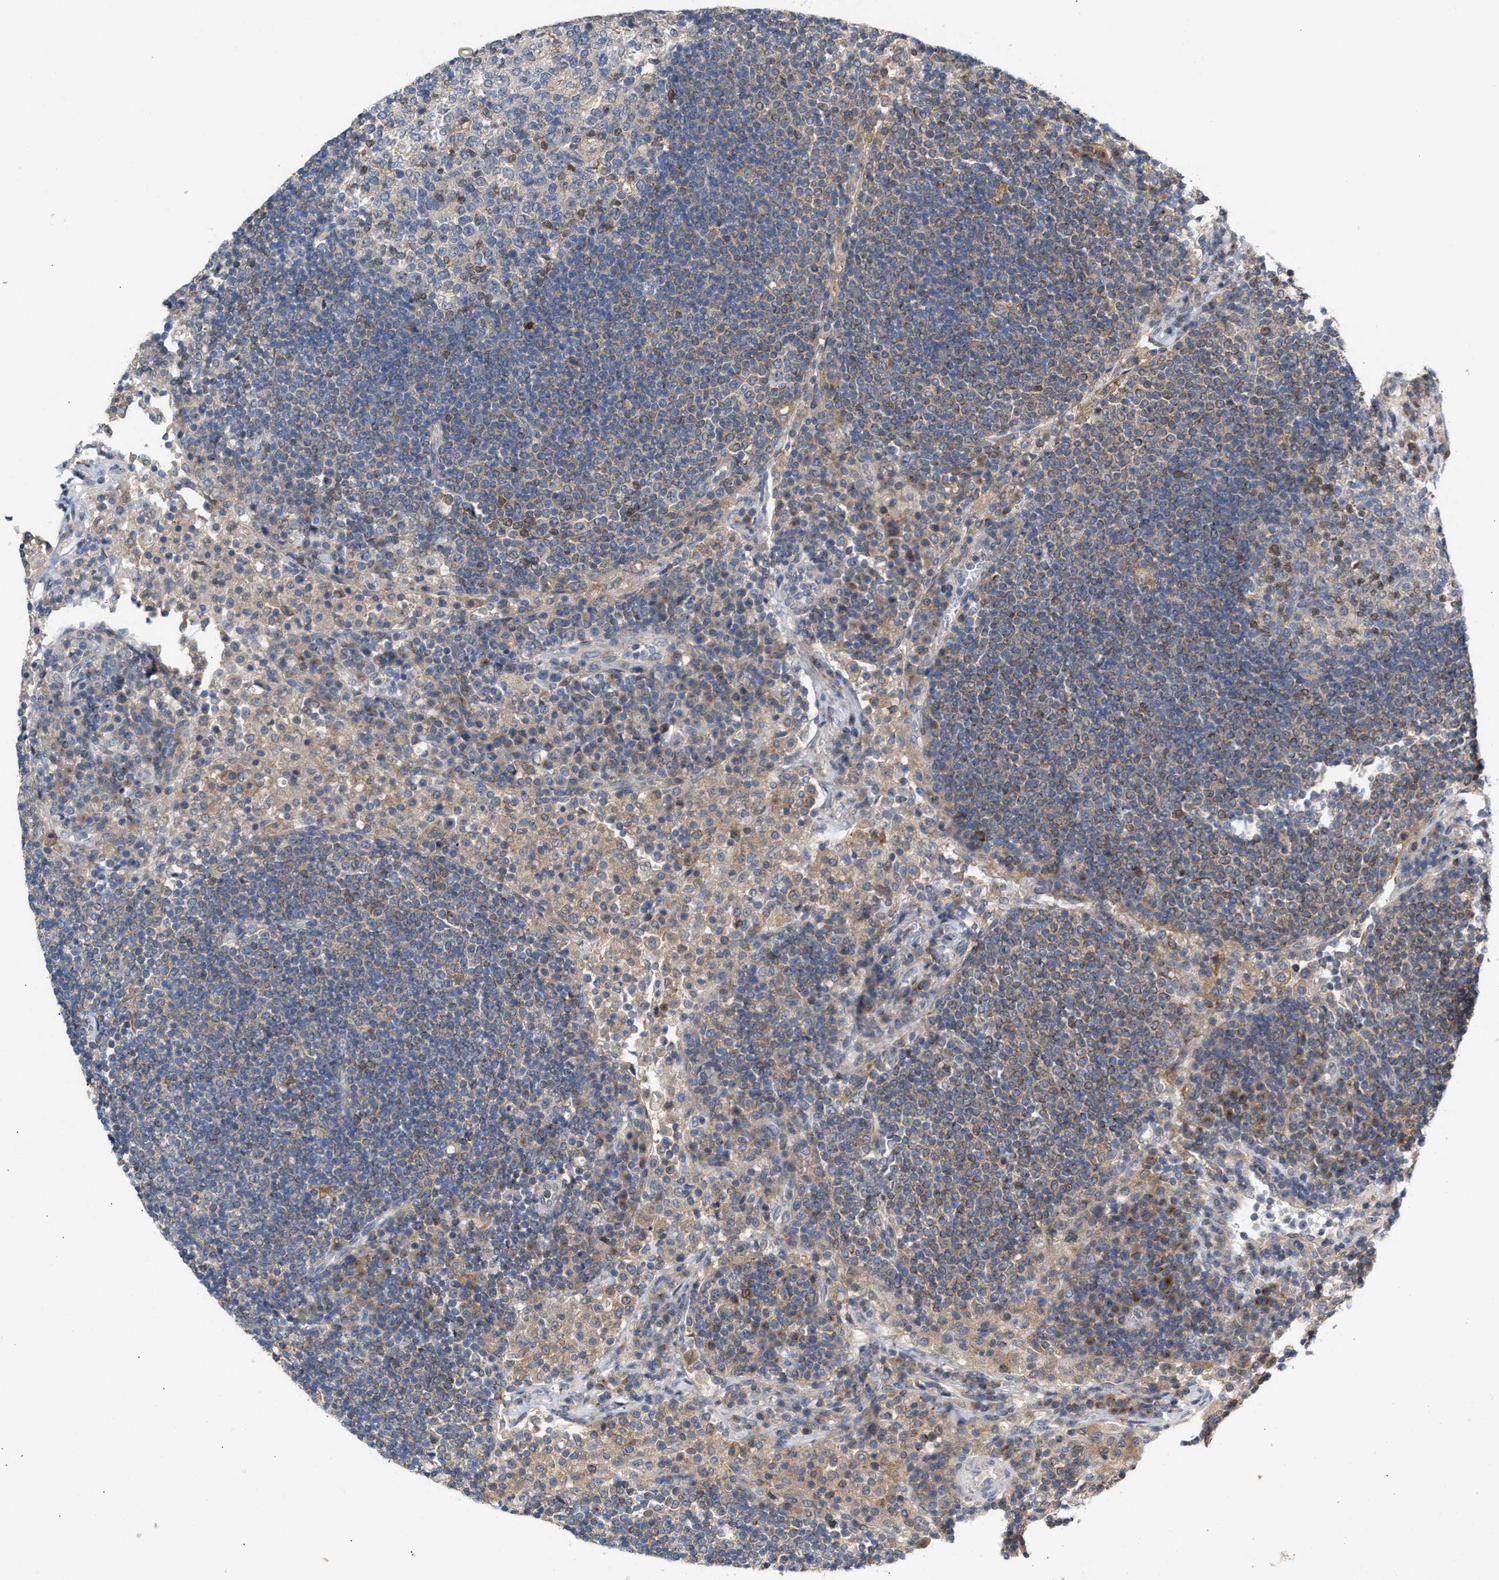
{"staining": {"intensity": "moderate", "quantity": "<25%", "location": "cytoplasmic/membranous"}, "tissue": "lymph node", "cell_type": "Germinal center cells", "image_type": "normal", "snomed": [{"axis": "morphology", "description": "Normal tissue, NOS"}, {"axis": "topography", "description": "Lymph node"}], "caption": "Immunohistochemistry (DAB) staining of benign human lymph node exhibits moderate cytoplasmic/membranous protein staining in approximately <25% of germinal center cells.", "gene": "BBLN", "patient": {"sex": "female", "age": 53}}